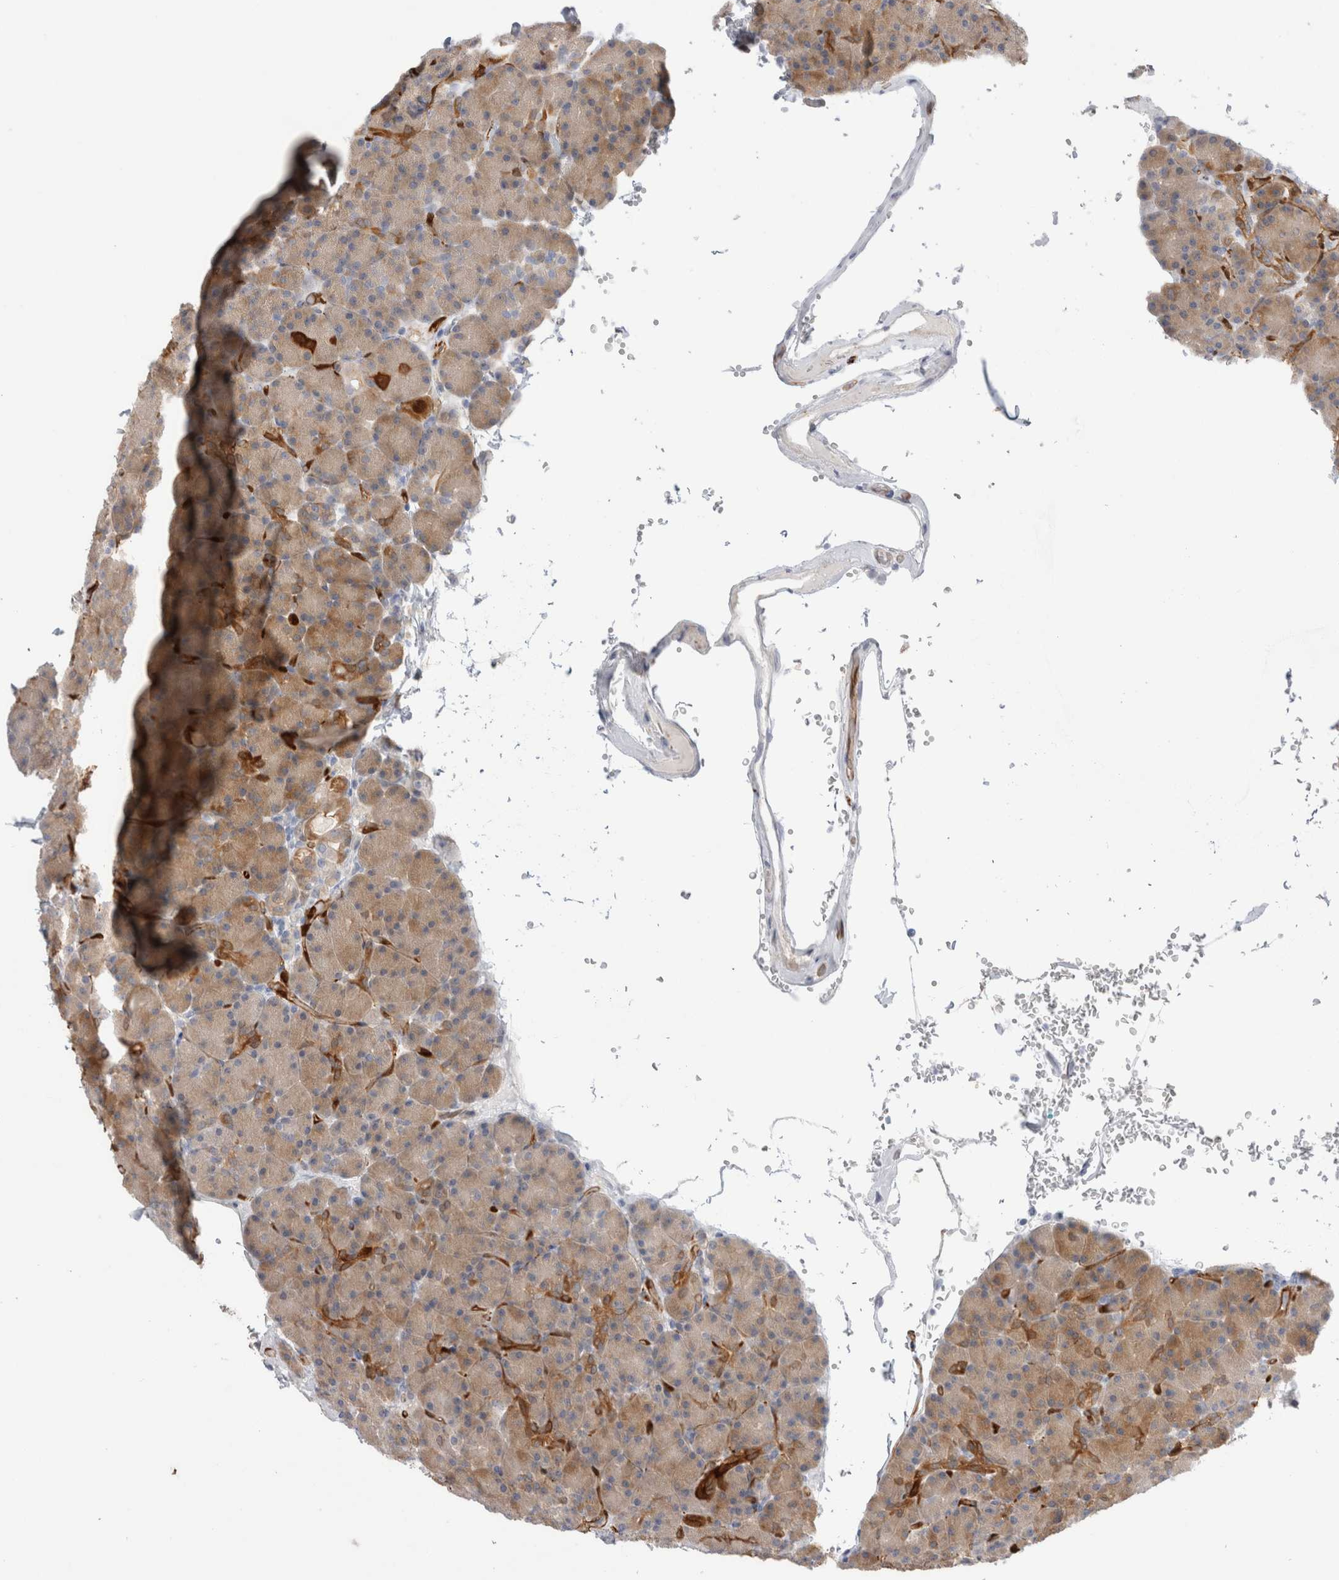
{"staining": {"intensity": "strong", "quantity": "<25%", "location": "cytoplasmic/membranous"}, "tissue": "pancreas", "cell_type": "Exocrine glandular cells", "image_type": "normal", "snomed": [{"axis": "morphology", "description": "Normal tissue, NOS"}, {"axis": "topography", "description": "Pancreas"}], "caption": "Exocrine glandular cells show medium levels of strong cytoplasmic/membranous expression in about <25% of cells in normal pancreas.", "gene": "NAPEPLD", "patient": {"sex": "female", "age": 43}}